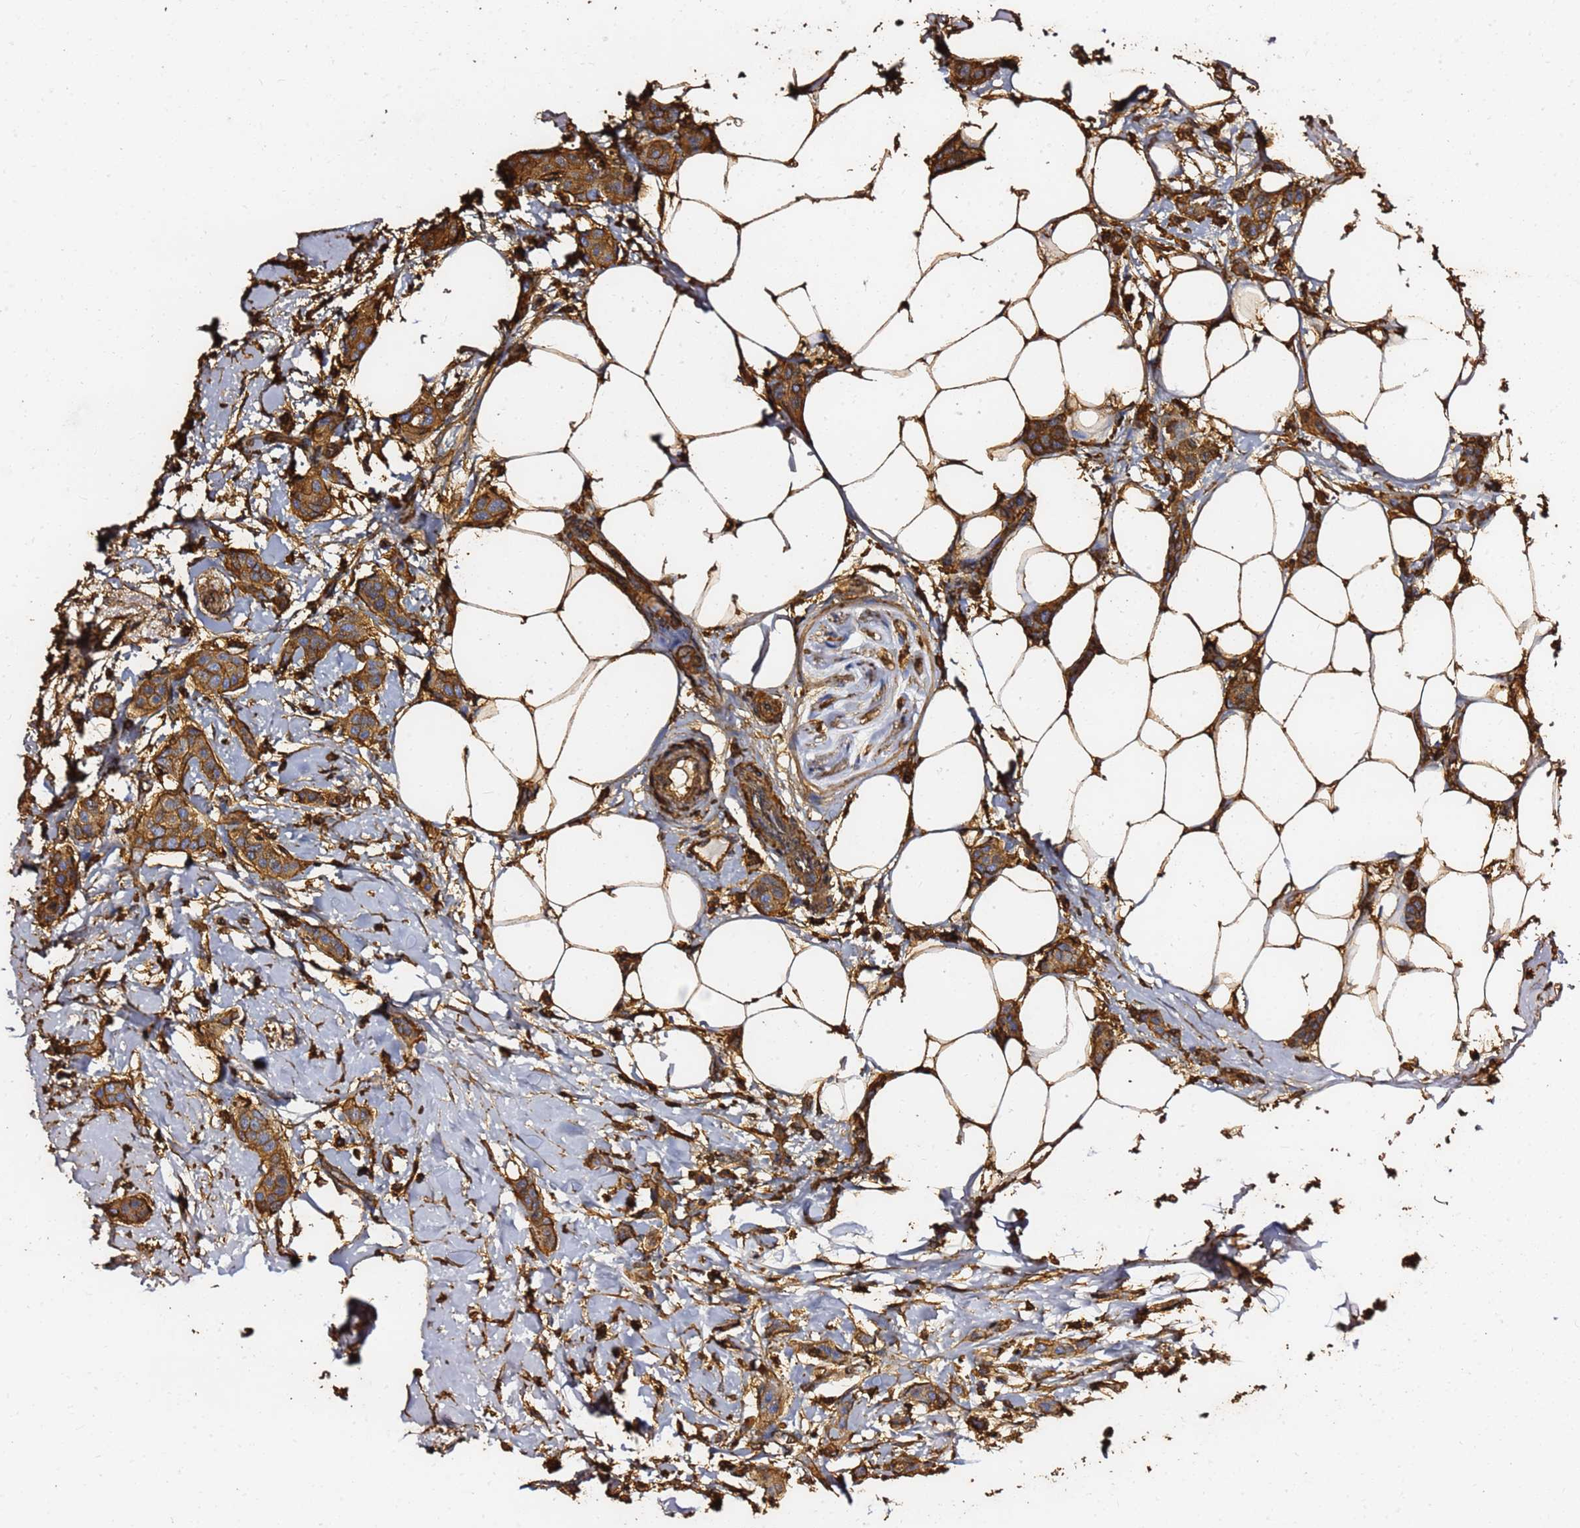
{"staining": {"intensity": "strong", "quantity": ">75%", "location": "cytoplasmic/membranous"}, "tissue": "breast cancer", "cell_type": "Tumor cells", "image_type": "cancer", "snomed": [{"axis": "morphology", "description": "Duct carcinoma"}, {"axis": "topography", "description": "Breast"}], "caption": "An immunohistochemistry histopathology image of neoplastic tissue is shown. Protein staining in brown labels strong cytoplasmic/membranous positivity in breast intraductal carcinoma within tumor cells.", "gene": "ACTB", "patient": {"sex": "female", "age": 72}}